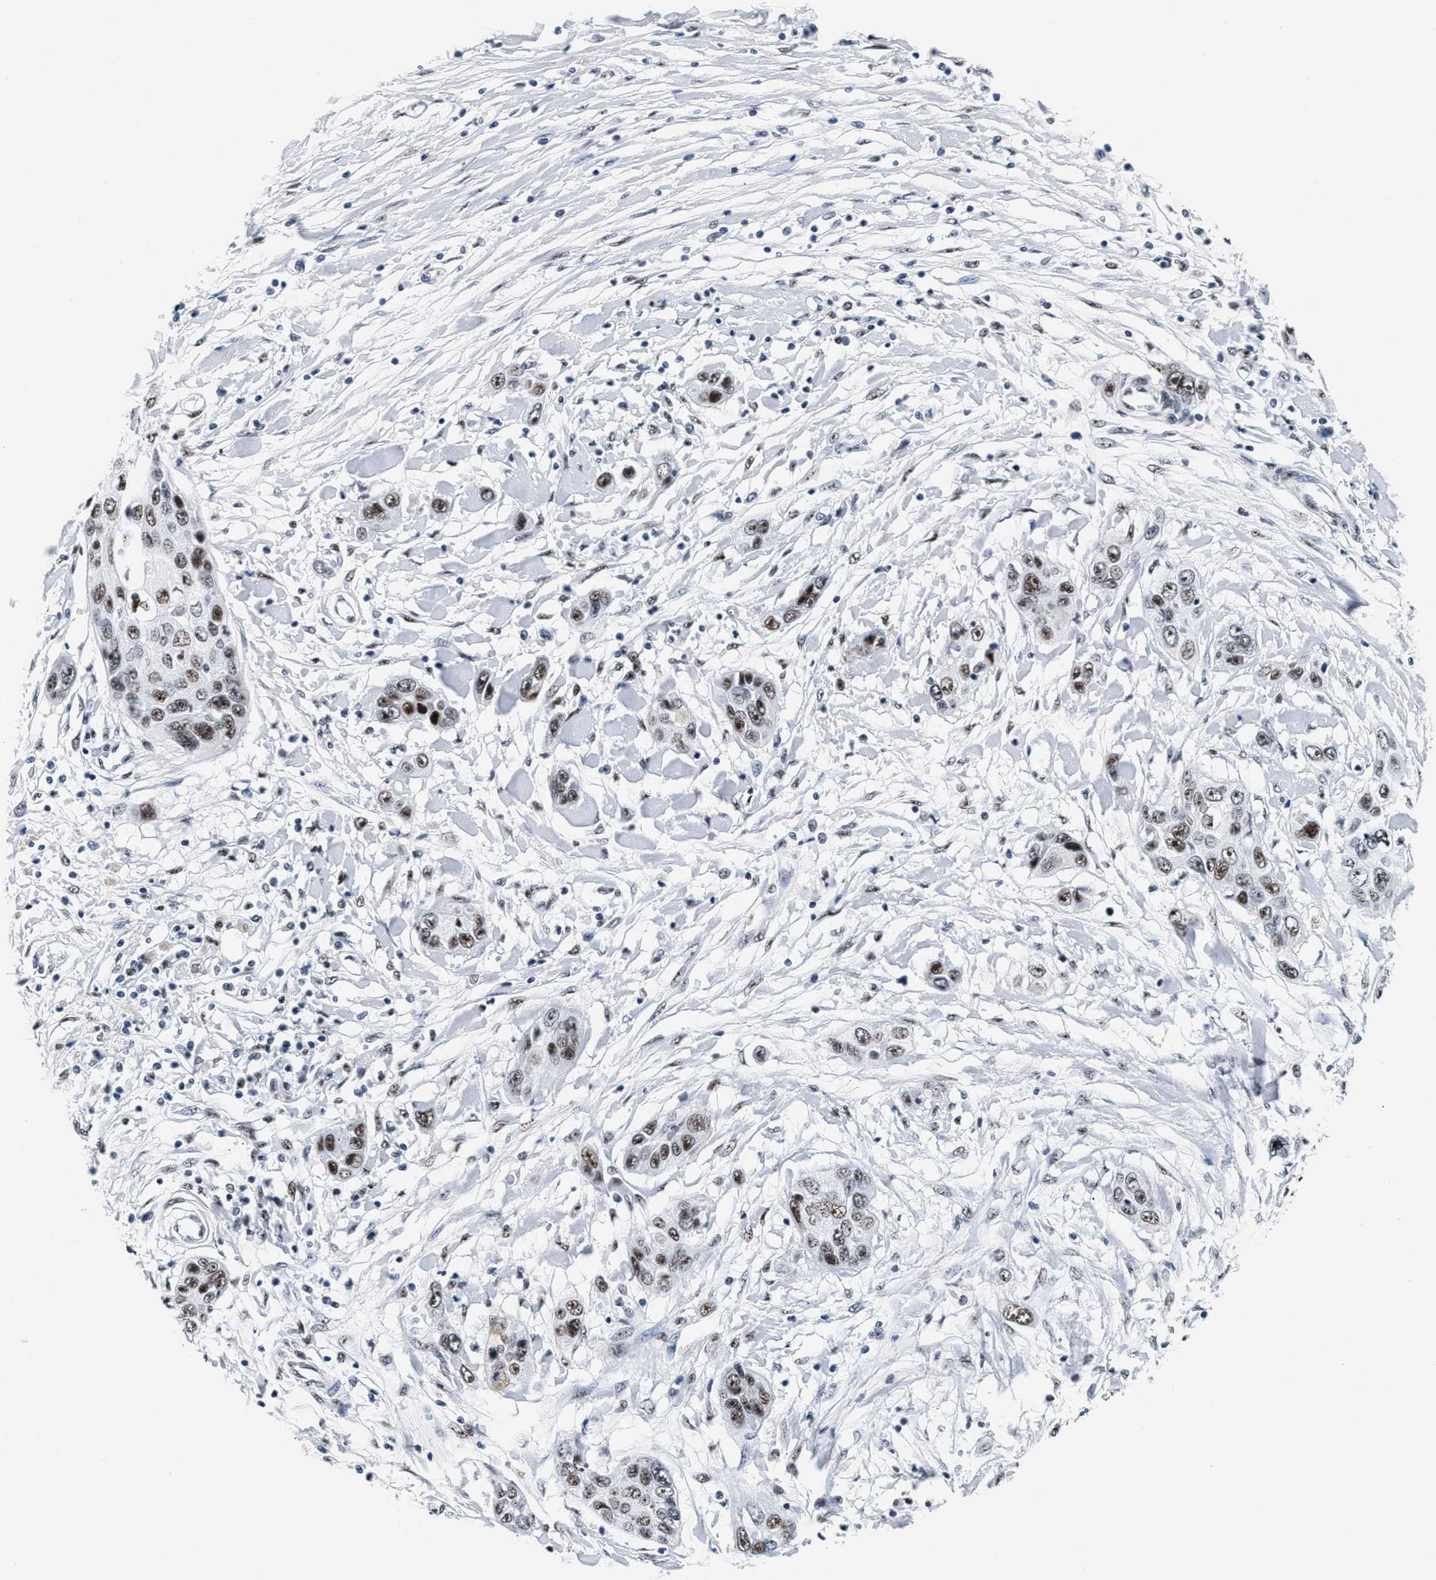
{"staining": {"intensity": "moderate", "quantity": "25%-75%", "location": "nuclear"}, "tissue": "pancreatic cancer", "cell_type": "Tumor cells", "image_type": "cancer", "snomed": [{"axis": "morphology", "description": "Adenocarcinoma, NOS"}, {"axis": "topography", "description": "Pancreas"}], "caption": "The photomicrograph exhibits staining of pancreatic cancer, revealing moderate nuclear protein staining (brown color) within tumor cells.", "gene": "RAD50", "patient": {"sex": "female", "age": 70}}